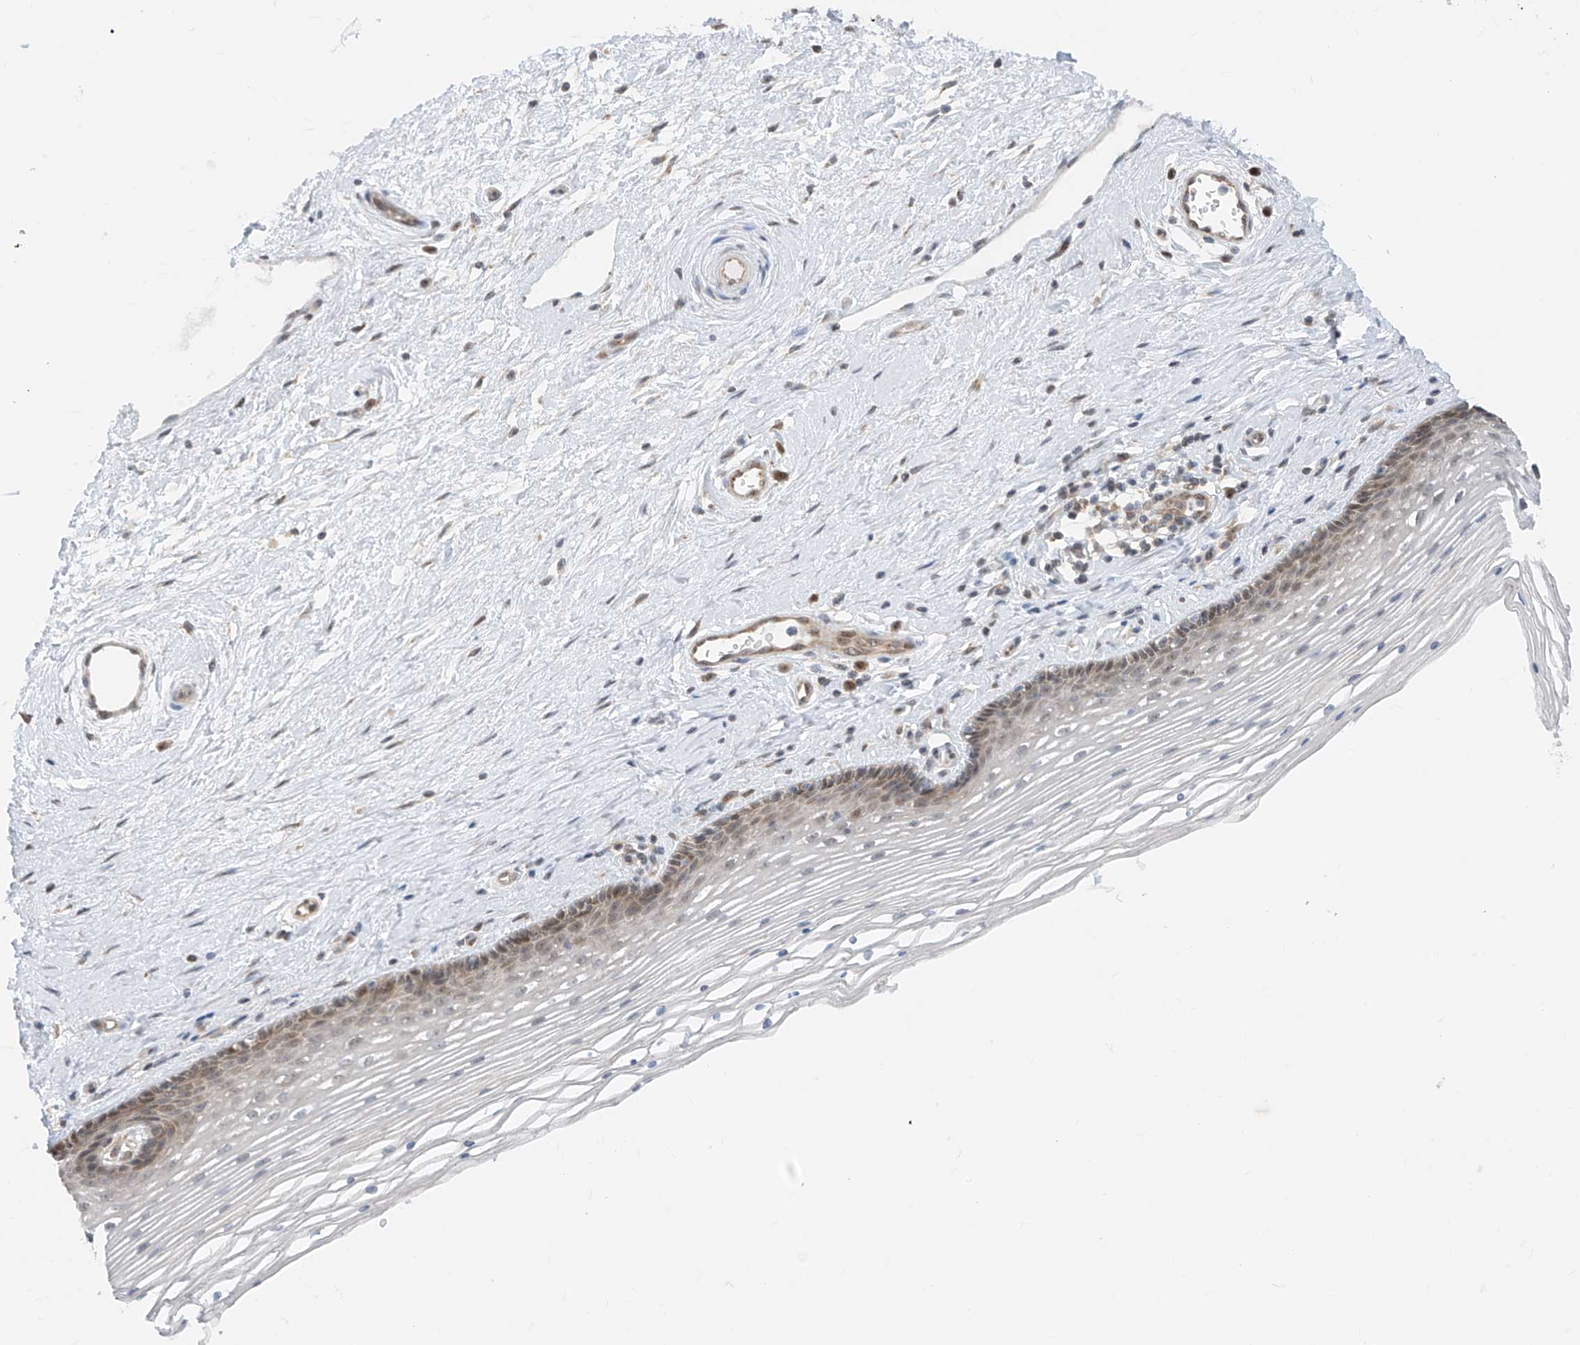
{"staining": {"intensity": "moderate", "quantity": "<25%", "location": "nuclear"}, "tissue": "vagina", "cell_type": "Squamous epithelial cells", "image_type": "normal", "snomed": [{"axis": "morphology", "description": "Normal tissue, NOS"}, {"axis": "topography", "description": "Vagina"}], "caption": "Immunohistochemistry image of normal vagina stained for a protein (brown), which reveals low levels of moderate nuclear staining in approximately <25% of squamous epithelial cells.", "gene": "TTC38", "patient": {"sex": "female", "age": 46}}